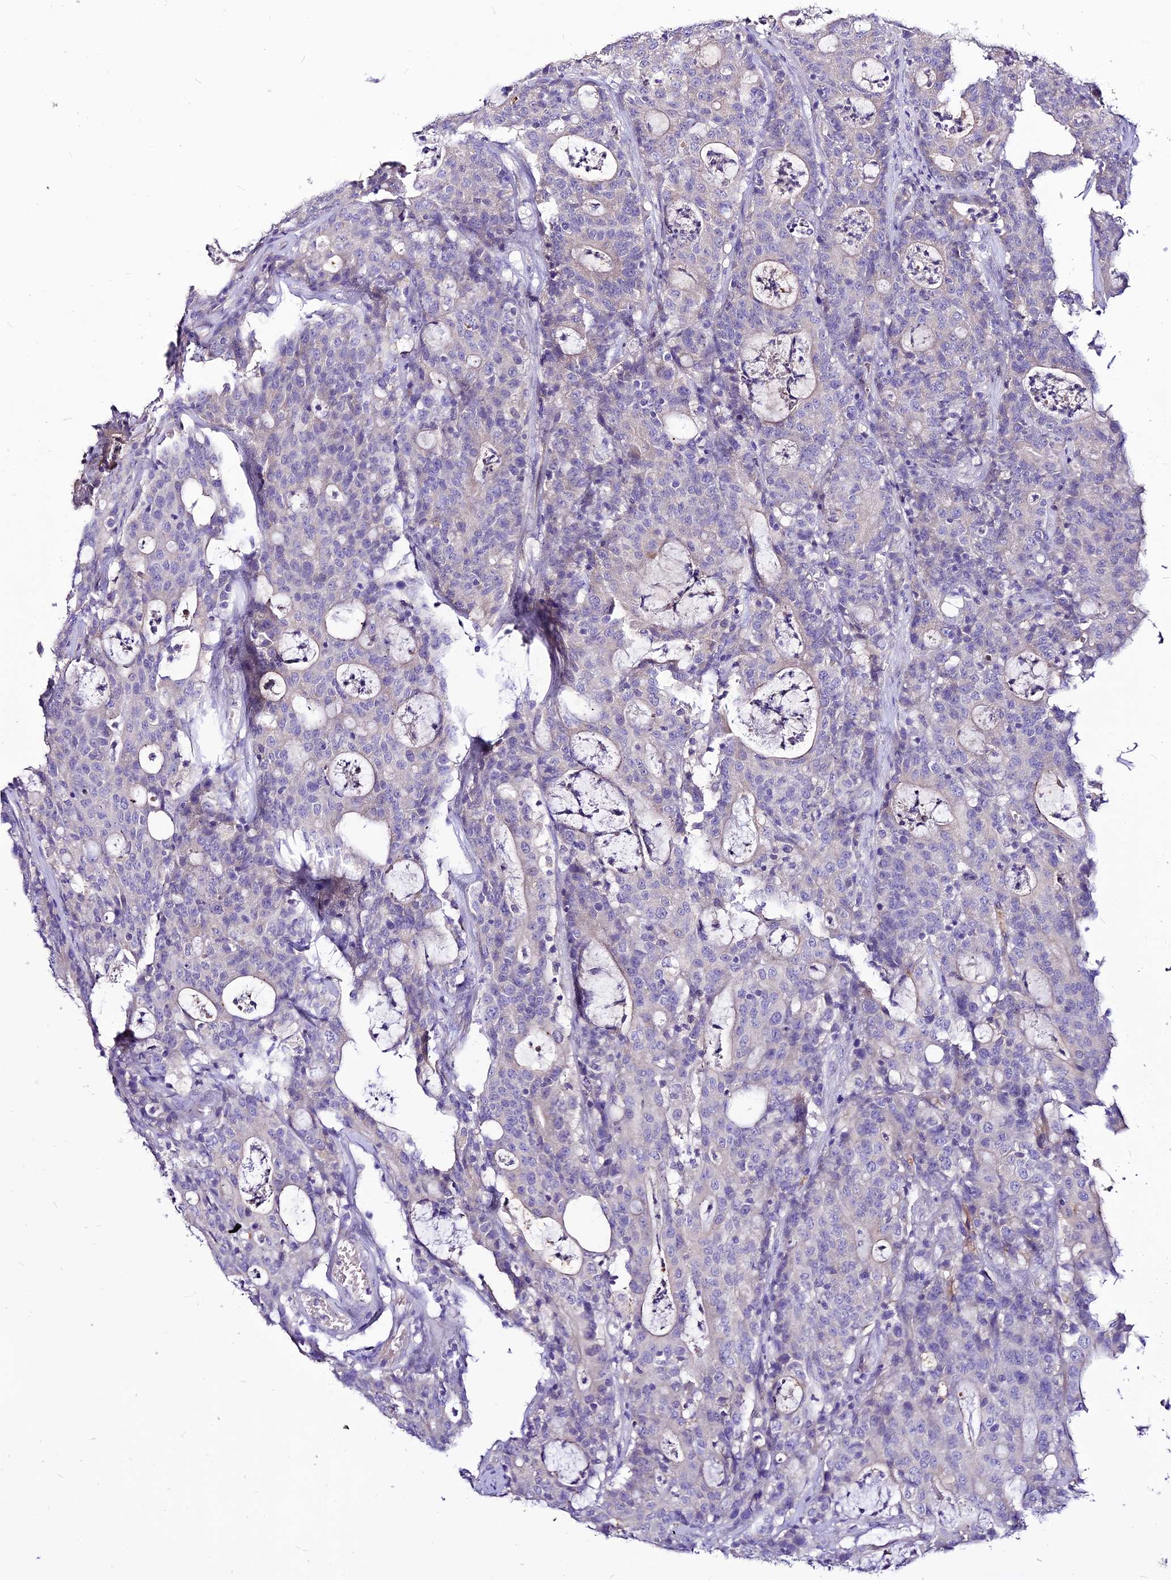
{"staining": {"intensity": "negative", "quantity": "none", "location": "none"}, "tissue": "colorectal cancer", "cell_type": "Tumor cells", "image_type": "cancer", "snomed": [{"axis": "morphology", "description": "Adenocarcinoma, NOS"}, {"axis": "topography", "description": "Colon"}], "caption": "DAB immunohistochemical staining of human colorectal adenocarcinoma reveals no significant expression in tumor cells.", "gene": "CZIB", "patient": {"sex": "male", "age": 83}}